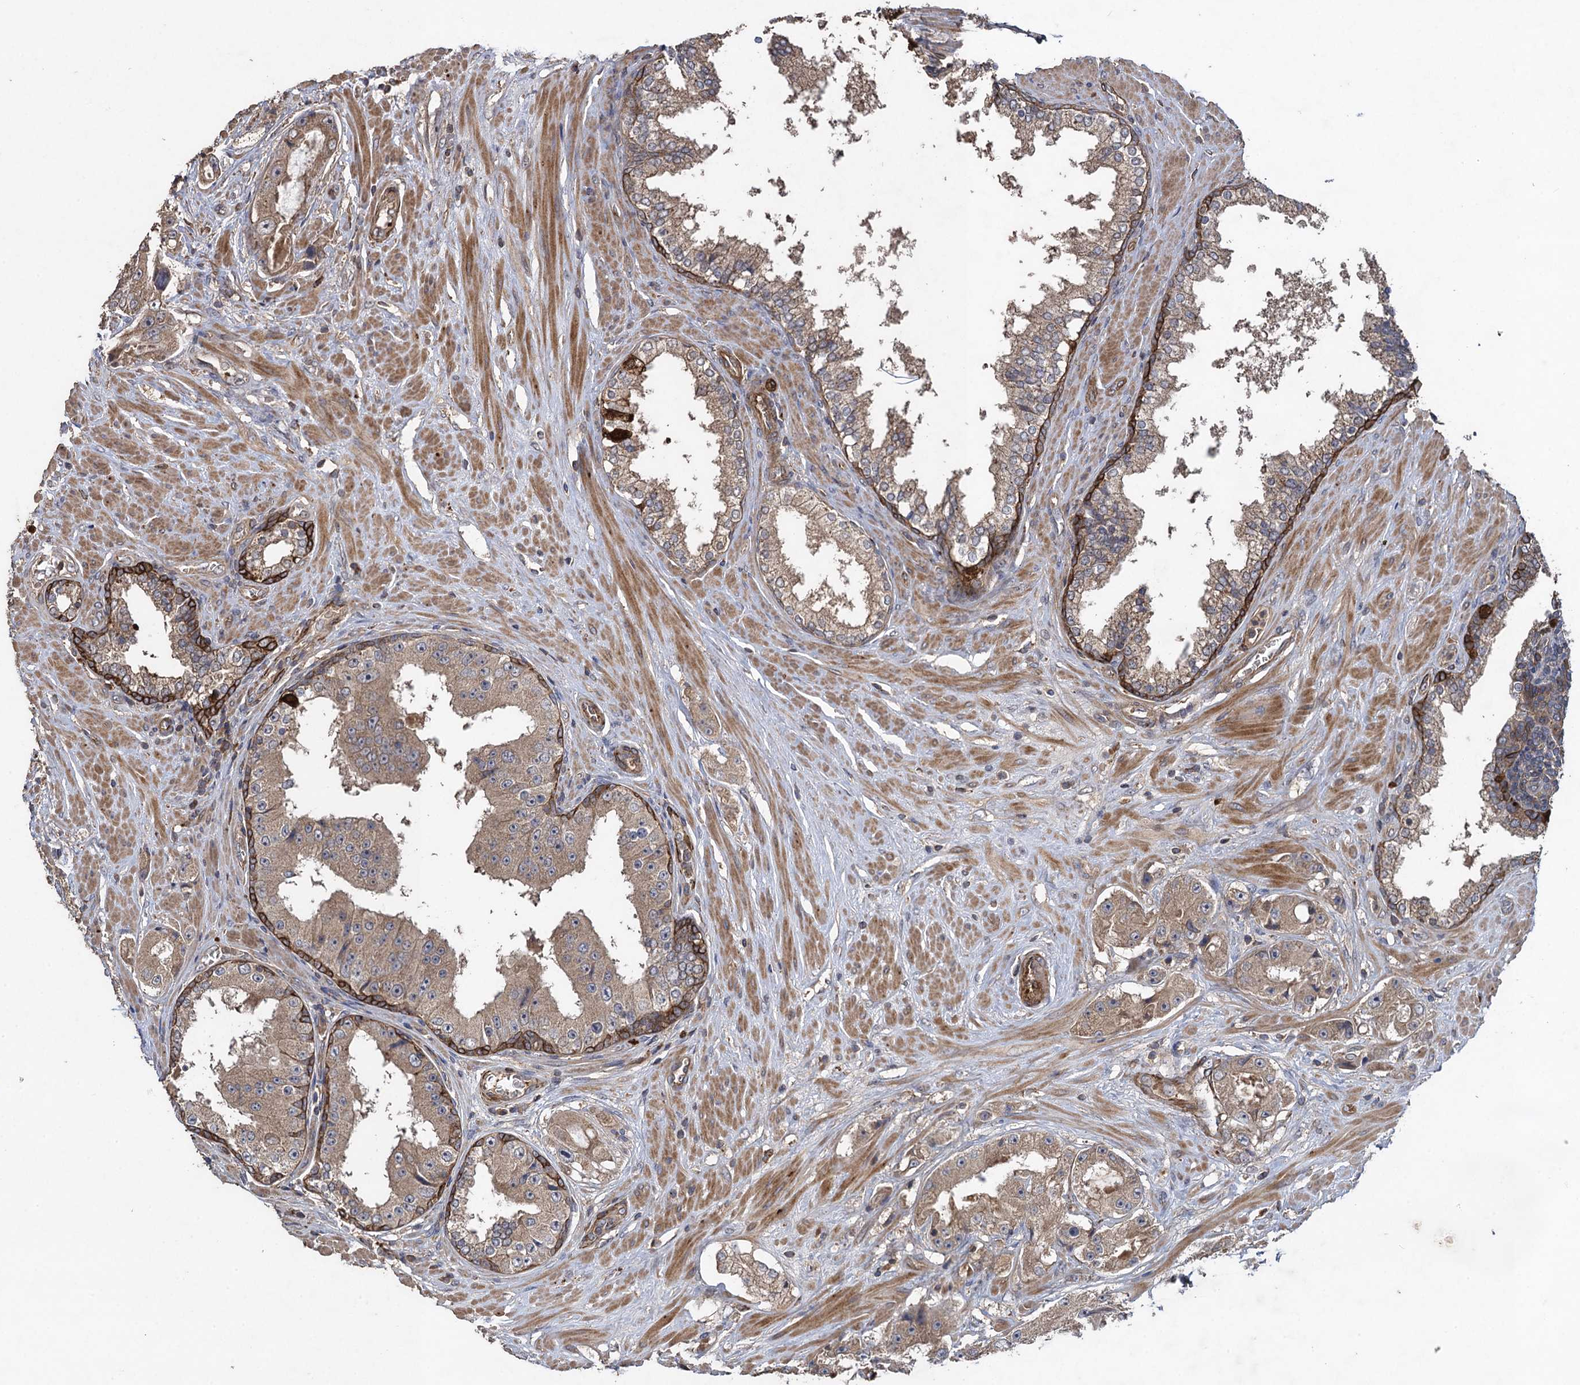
{"staining": {"intensity": "weak", "quantity": "25%-75%", "location": "cytoplasmic/membranous"}, "tissue": "prostate cancer", "cell_type": "Tumor cells", "image_type": "cancer", "snomed": [{"axis": "morphology", "description": "Adenocarcinoma, High grade"}, {"axis": "topography", "description": "Prostate"}], "caption": "Tumor cells display weak cytoplasmic/membranous positivity in about 25%-75% of cells in adenocarcinoma (high-grade) (prostate).", "gene": "TXNDC11", "patient": {"sex": "male", "age": 73}}